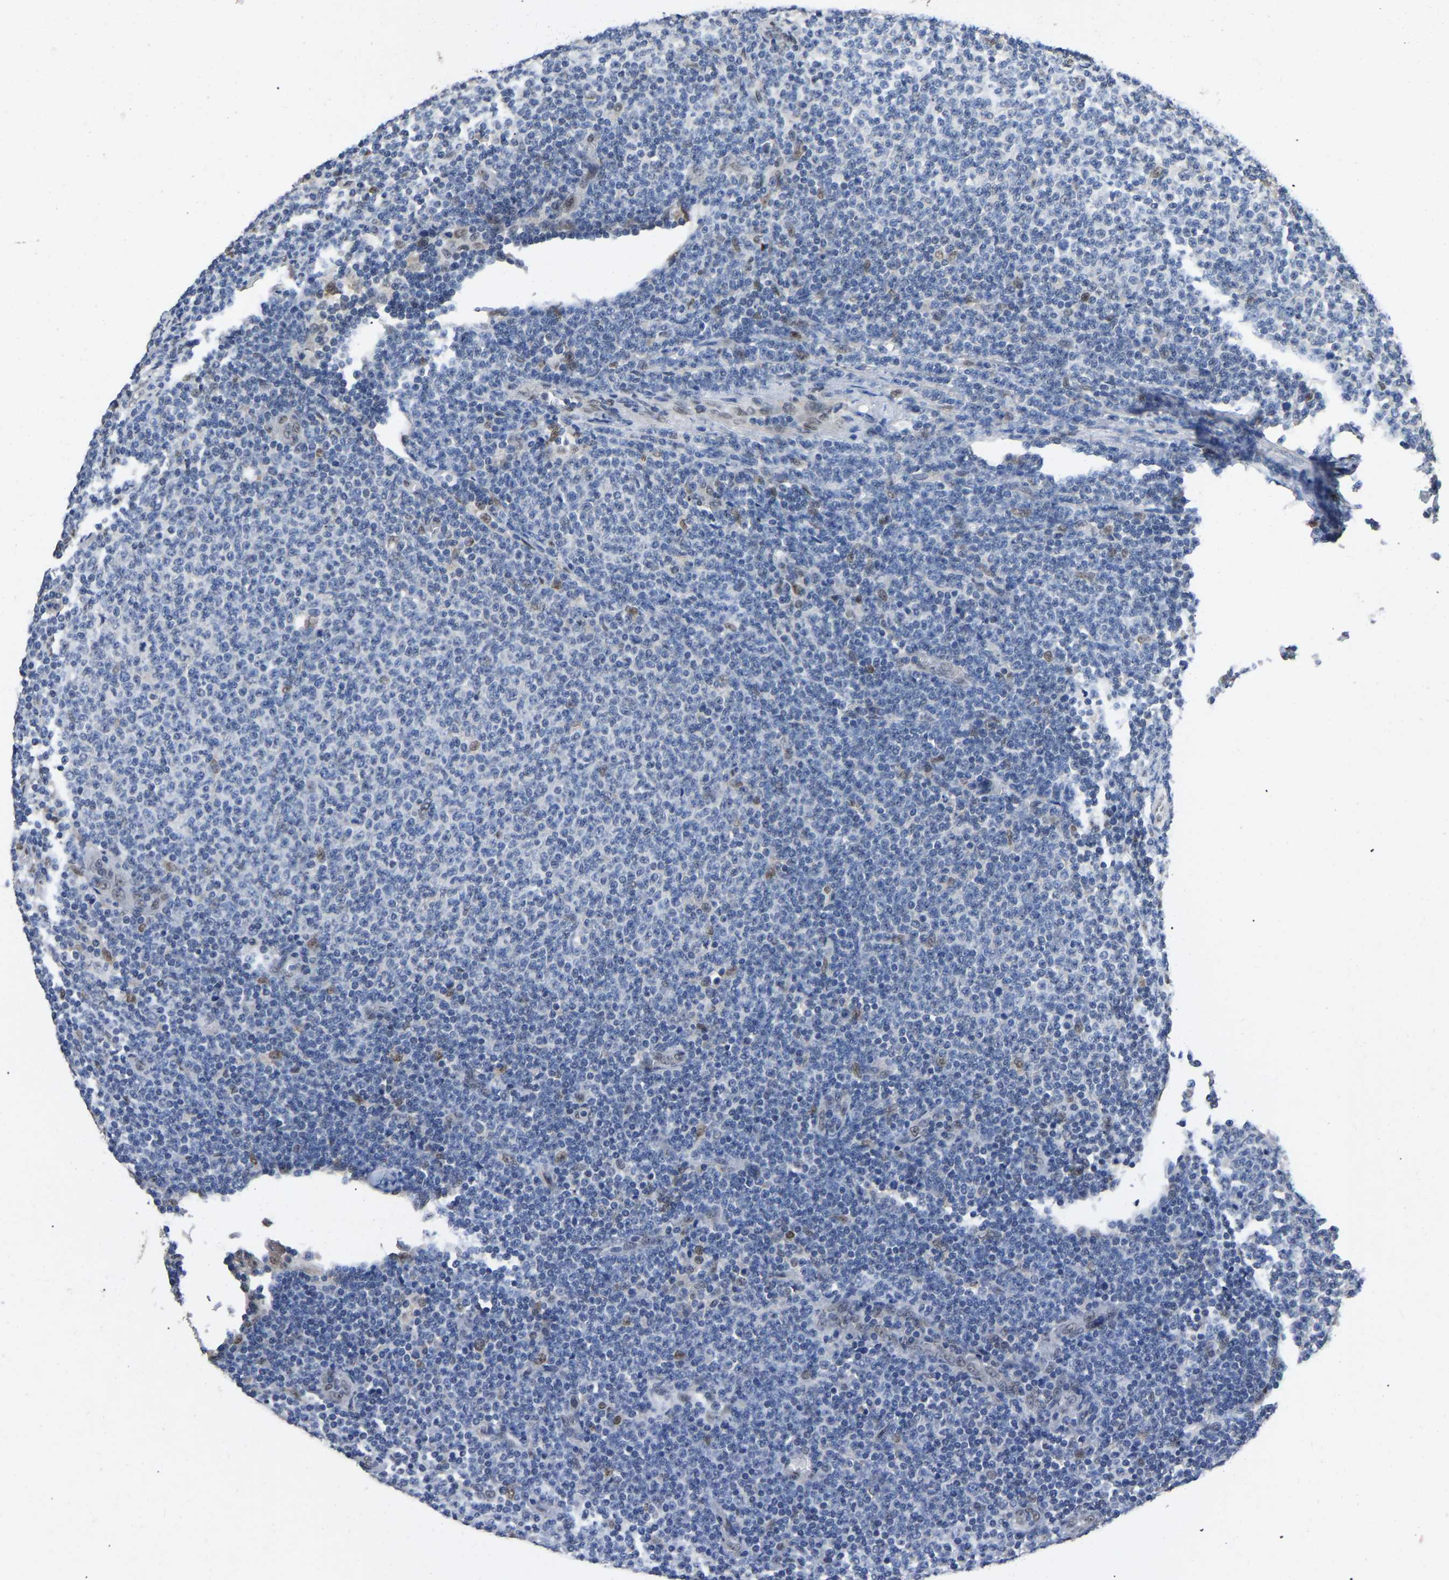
{"staining": {"intensity": "negative", "quantity": "none", "location": "none"}, "tissue": "lymphoma", "cell_type": "Tumor cells", "image_type": "cancer", "snomed": [{"axis": "morphology", "description": "Malignant lymphoma, non-Hodgkin's type, Low grade"}, {"axis": "topography", "description": "Lymph node"}], "caption": "A photomicrograph of lymphoma stained for a protein exhibits no brown staining in tumor cells.", "gene": "QKI", "patient": {"sex": "male", "age": 66}}